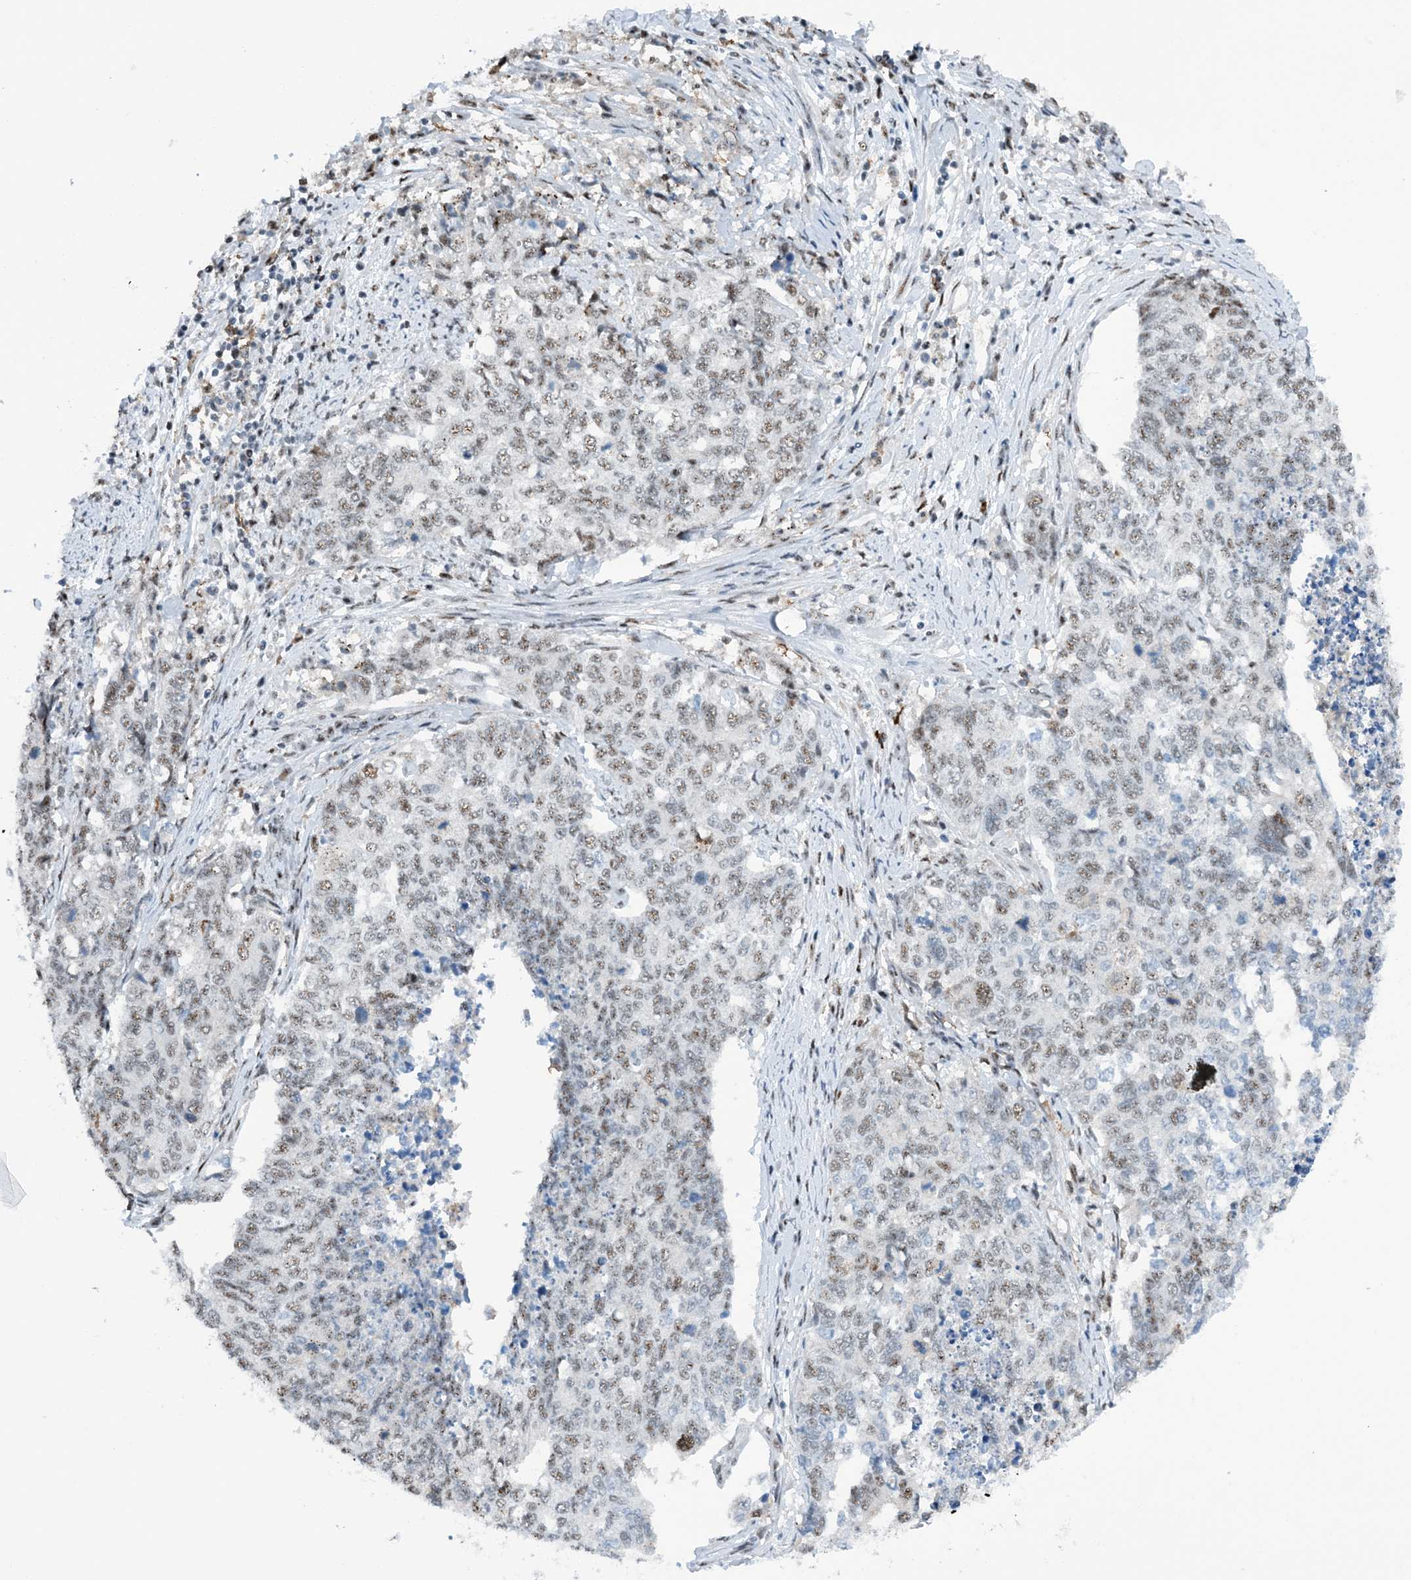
{"staining": {"intensity": "weak", "quantity": "25%-75%", "location": "nuclear"}, "tissue": "cervical cancer", "cell_type": "Tumor cells", "image_type": "cancer", "snomed": [{"axis": "morphology", "description": "Squamous cell carcinoma, NOS"}, {"axis": "topography", "description": "Cervix"}], "caption": "A brown stain shows weak nuclear expression of a protein in human cervical cancer tumor cells.", "gene": "HEMK1", "patient": {"sex": "female", "age": 63}}